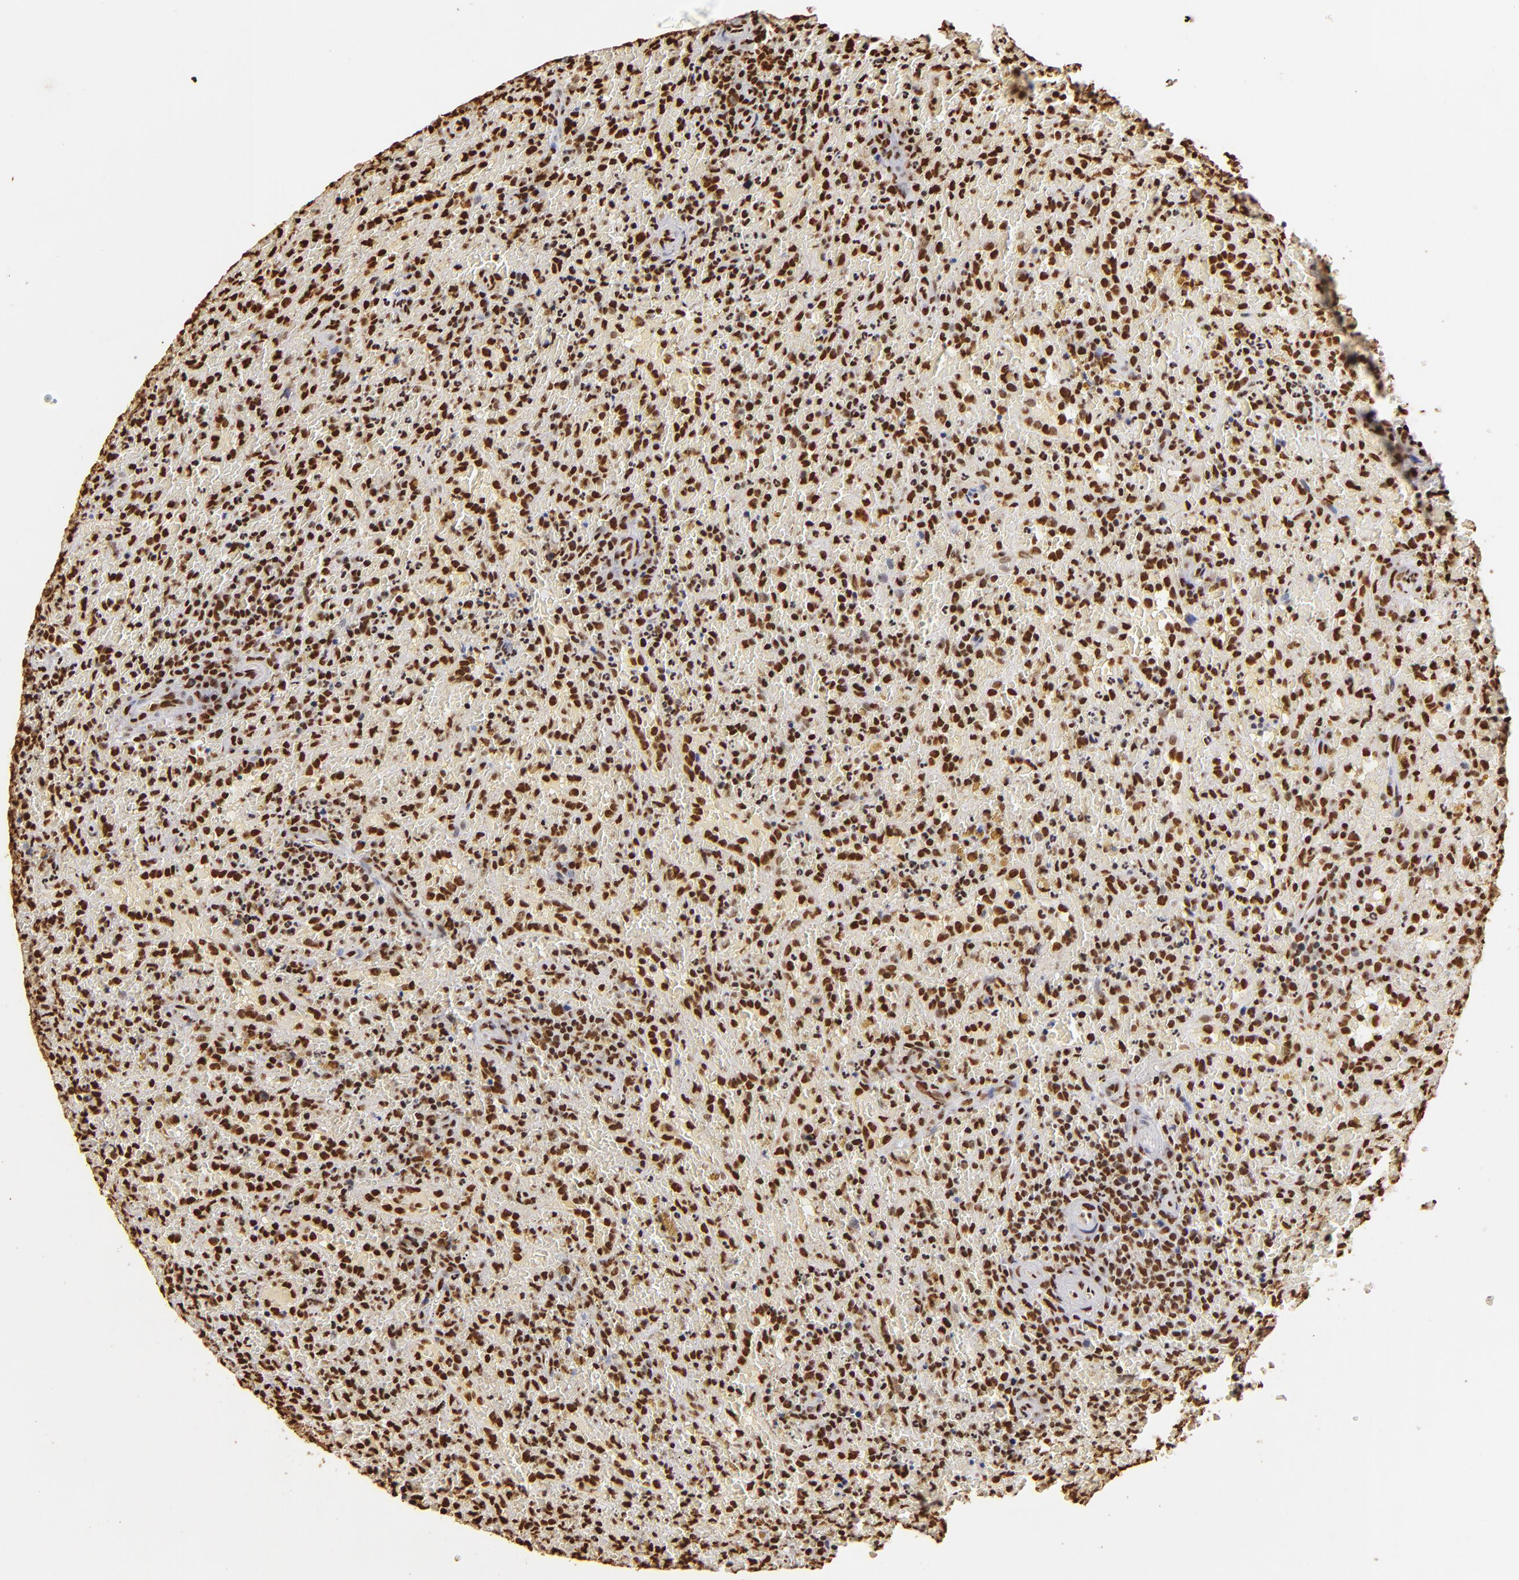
{"staining": {"intensity": "strong", "quantity": ">75%", "location": "nuclear"}, "tissue": "lymphoma", "cell_type": "Tumor cells", "image_type": "cancer", "snomed": [{"axis": "morphology", "description": "Malignant lymphoma, non-Hodgkin's type, High grade"}, {"axis": "topography", "description": "Spleen"}, {"axis": "topography", "description": "Lymph node"}], "caption": "Immunohistochemical staining of human malignant lymphoma, non-Hodgkin's type (high-grade) exhibits high levels of strong nuclear staining in about >75% of tumor cells. Using DAB (3,3'-diaminobenzidine) (brown) and hematoxylin (blue) stains, captured at high magnification using brightfield microscopy.", "gene": "ILF3", "patient": {"sex": "female", "age": 70}}